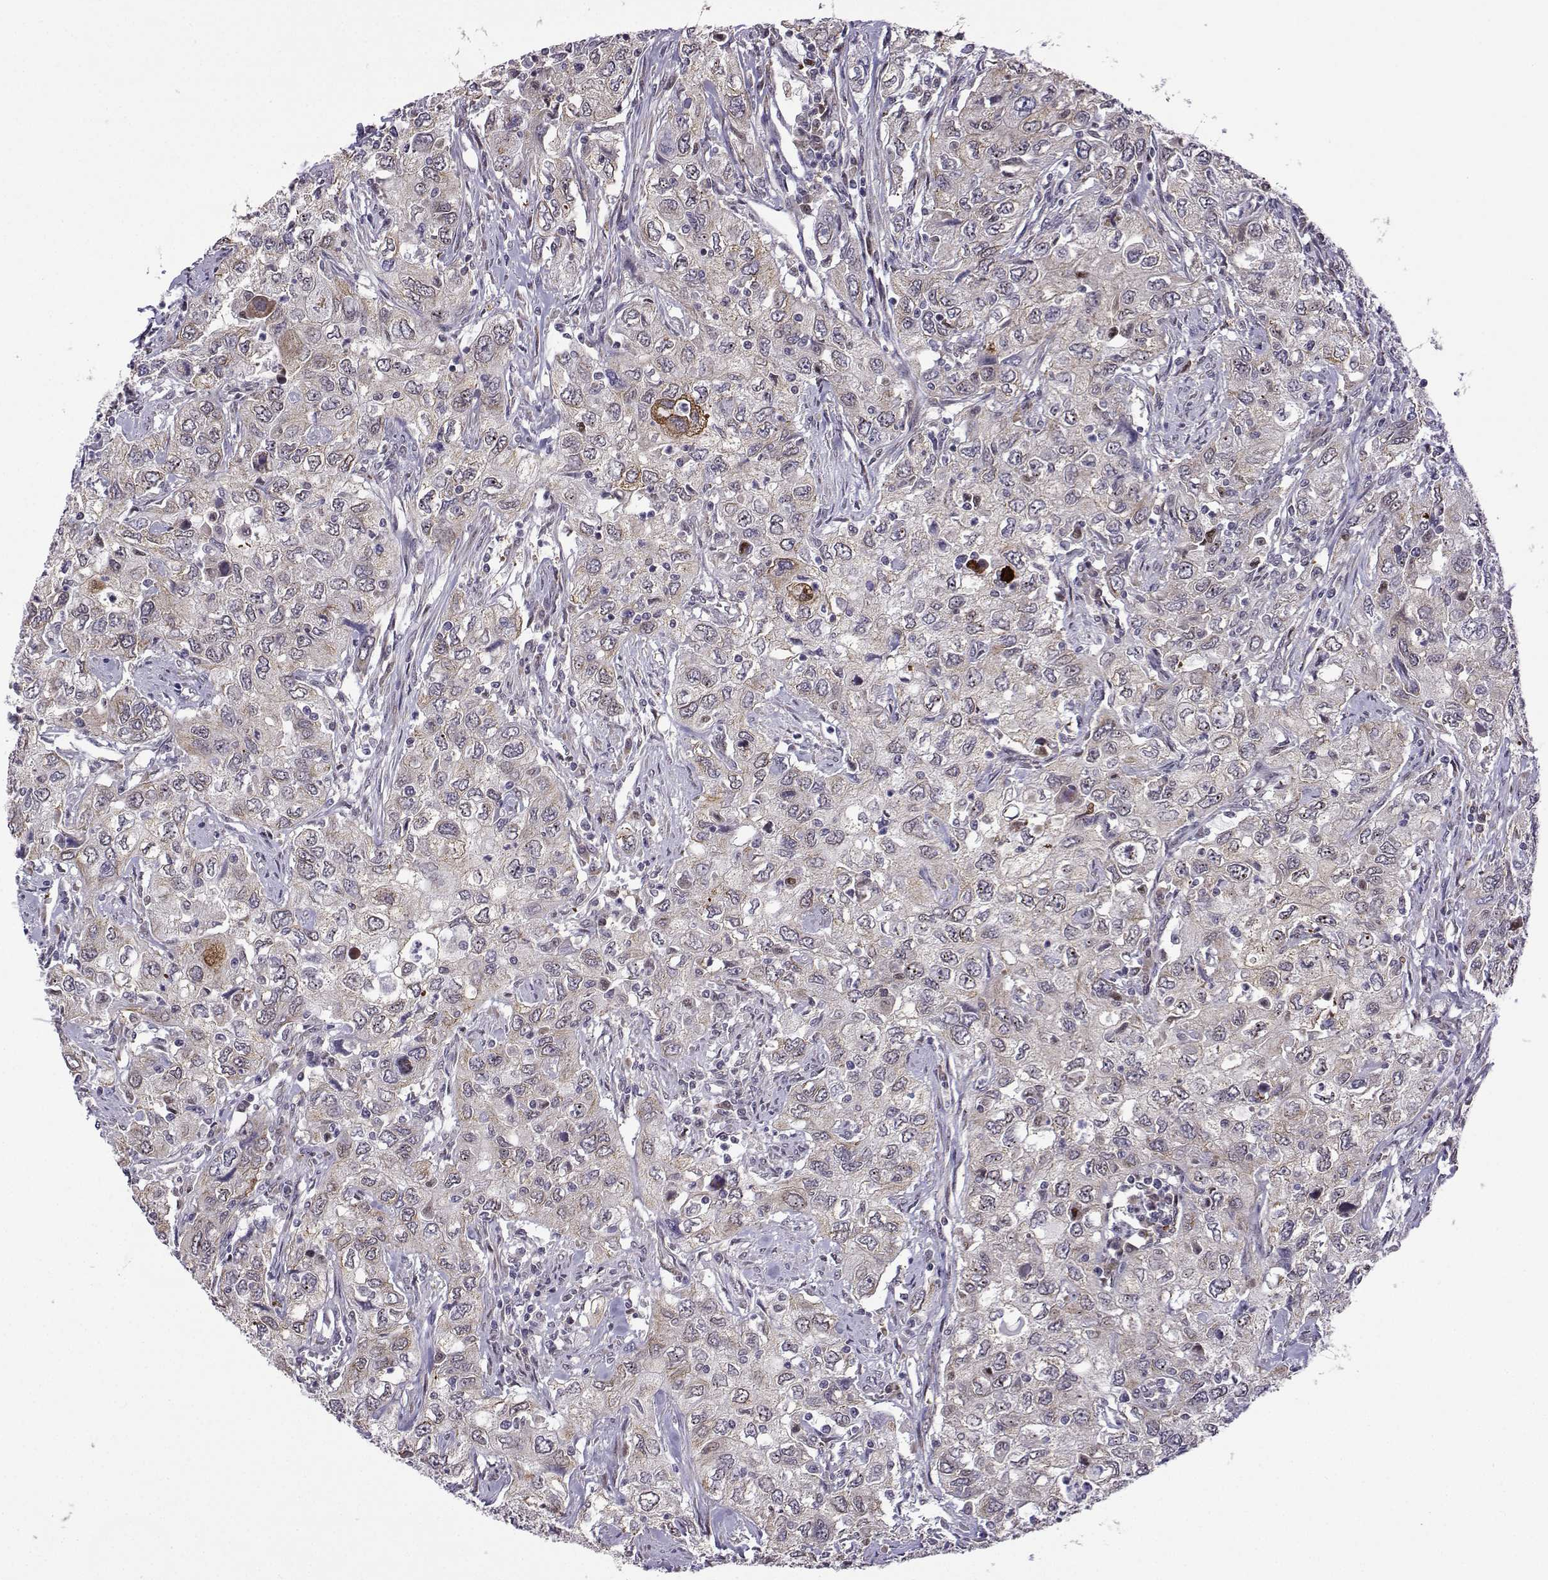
{"staining": {"intensity": "weak", "quantity": "25%-75%", "location": "cytoplasmic/membranous"}, "tissue": "urothelial cancer", "cell_type": "Tumor cells", "image_type": "cancer", "snomed": [{"axis": "morphology", "description": "Urothelial carcinoma, High grade"}, {"axis": "topography", "description": "Urinary bladder"}], "caption": "High-grade urothelial carcinoma was stained to show a protein in brown. There is low levels of weak cytoplasmic/membranous positivity in approximately 25%-75% of tumor cells.", "gene": "FGF3", "patient": {"sex": "male", "age": 76}}